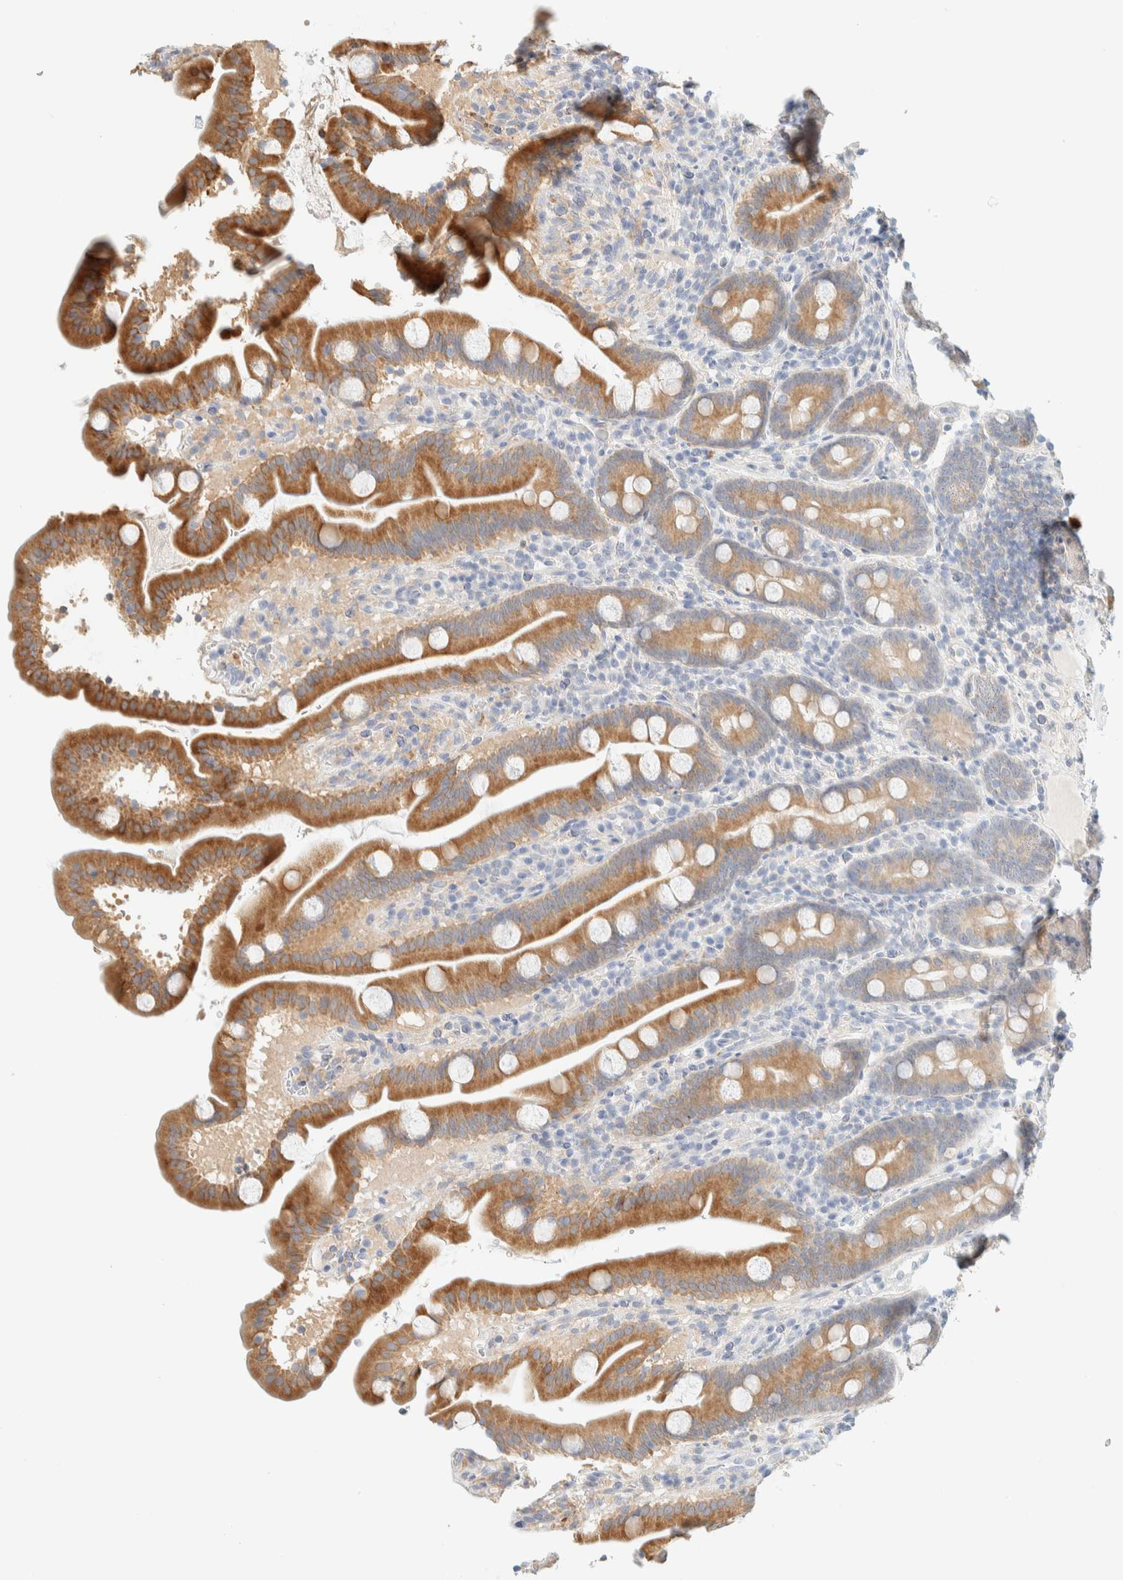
{"staining": {"intensity": "moderate", "quantity": ">75%", "location": "cytoplasmic/membranous"}, "tissue": "duodenum", "cell_type": "Glandular cells", "image_type": "normal", "snomed": [{"axis": "morphology", "description": "Normal tissue, NOS"}, {"axis": "topography", "description": "Duodenum"}], "caption": "Brown immunohistochemical staining in normal duodenum demonstrates moderate cytoplasmic/membranous expression in about >75% of glandular cells.", "gene": "NT5C", "patient": {"sex": "male", "age": 54}}